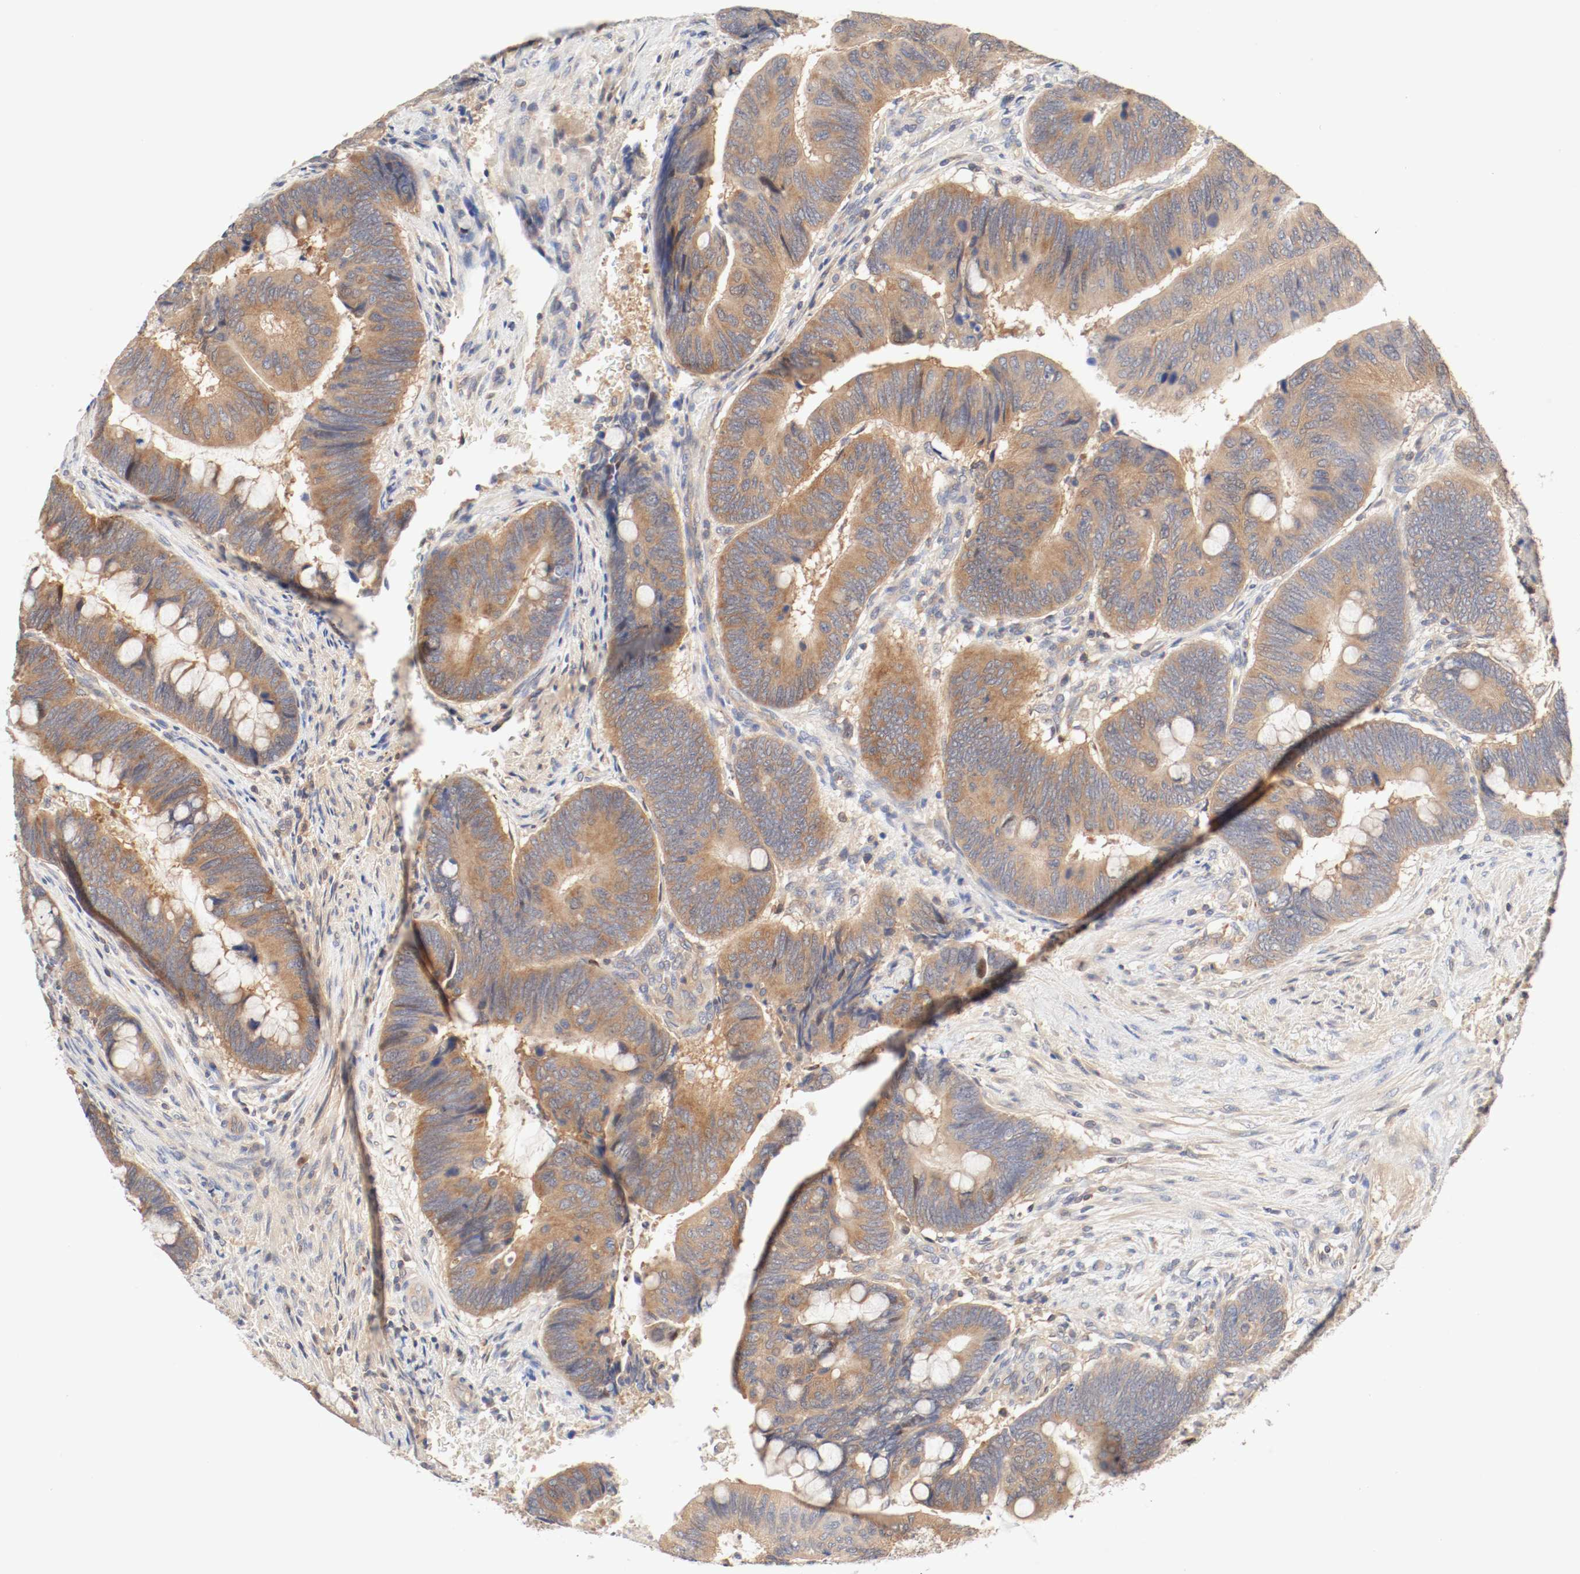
{"staining": {"intensity": "strong", "quantity": ">75%", "location": "cytoplasmic/membranous"}, "tissue": "colorectal cancer", "cell_type": "Tumor cells", "image_type": "cancer", "snomed": [{"axis": "morphology", "description": "Normal tissue, NOS"}, {"axis": "morphology", "description": "Adenocarcinoma, NOS"}, {"axis": "topography", "description": "Rectum"}], "caption": "Brown immunohistochemical staining in colorectal adenocarcinoma exhibits strong cytoplasmic/membranous expression in approximately >75% of tumor cells.", "gene": "GIT1", "patient": {"sex": "male", "age": 92}}